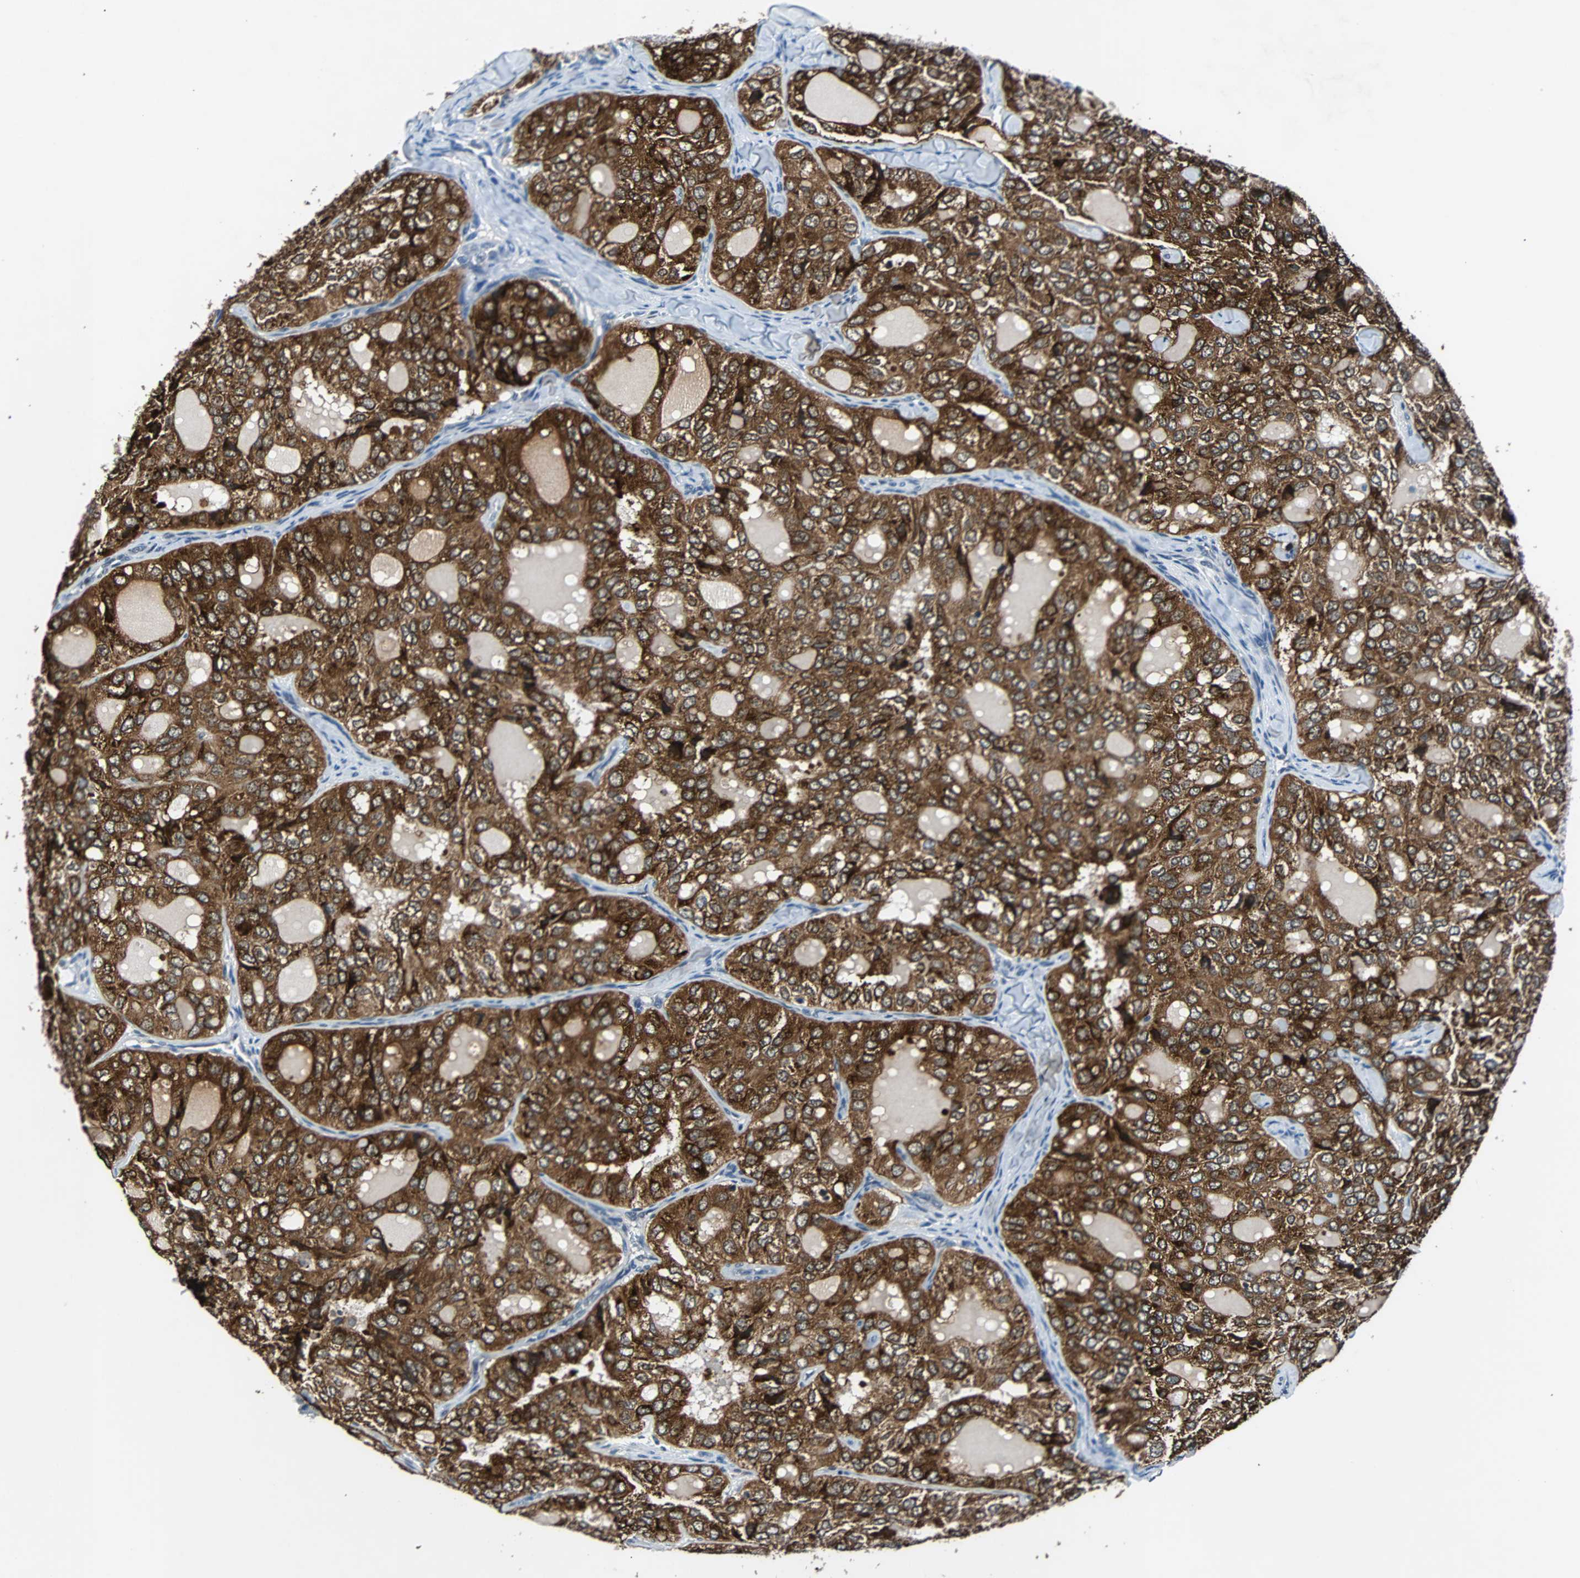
{"staining": {"intensity": "strong", "quantity": ">75%", "location": "cytoplasmic/membranous"}, "tissue": "thyroid cancer", "cell_type": "Tumor cells", "image_type": "cancer", "snomed": [{"axis": "morphology", "description": "Follicular adenoma carcinoma, NOS"}, {"axis": "topography", "description": "Thyroid gland"}], "caption": "This histopathology image demonstrates immunohistochemistry staining of human thyroid cancer, with high strong cytoplasmic/membranous expression in about >75% of tumor cells.", "gene": "USP28", "patient": {"sex": "male", "age": 75}}